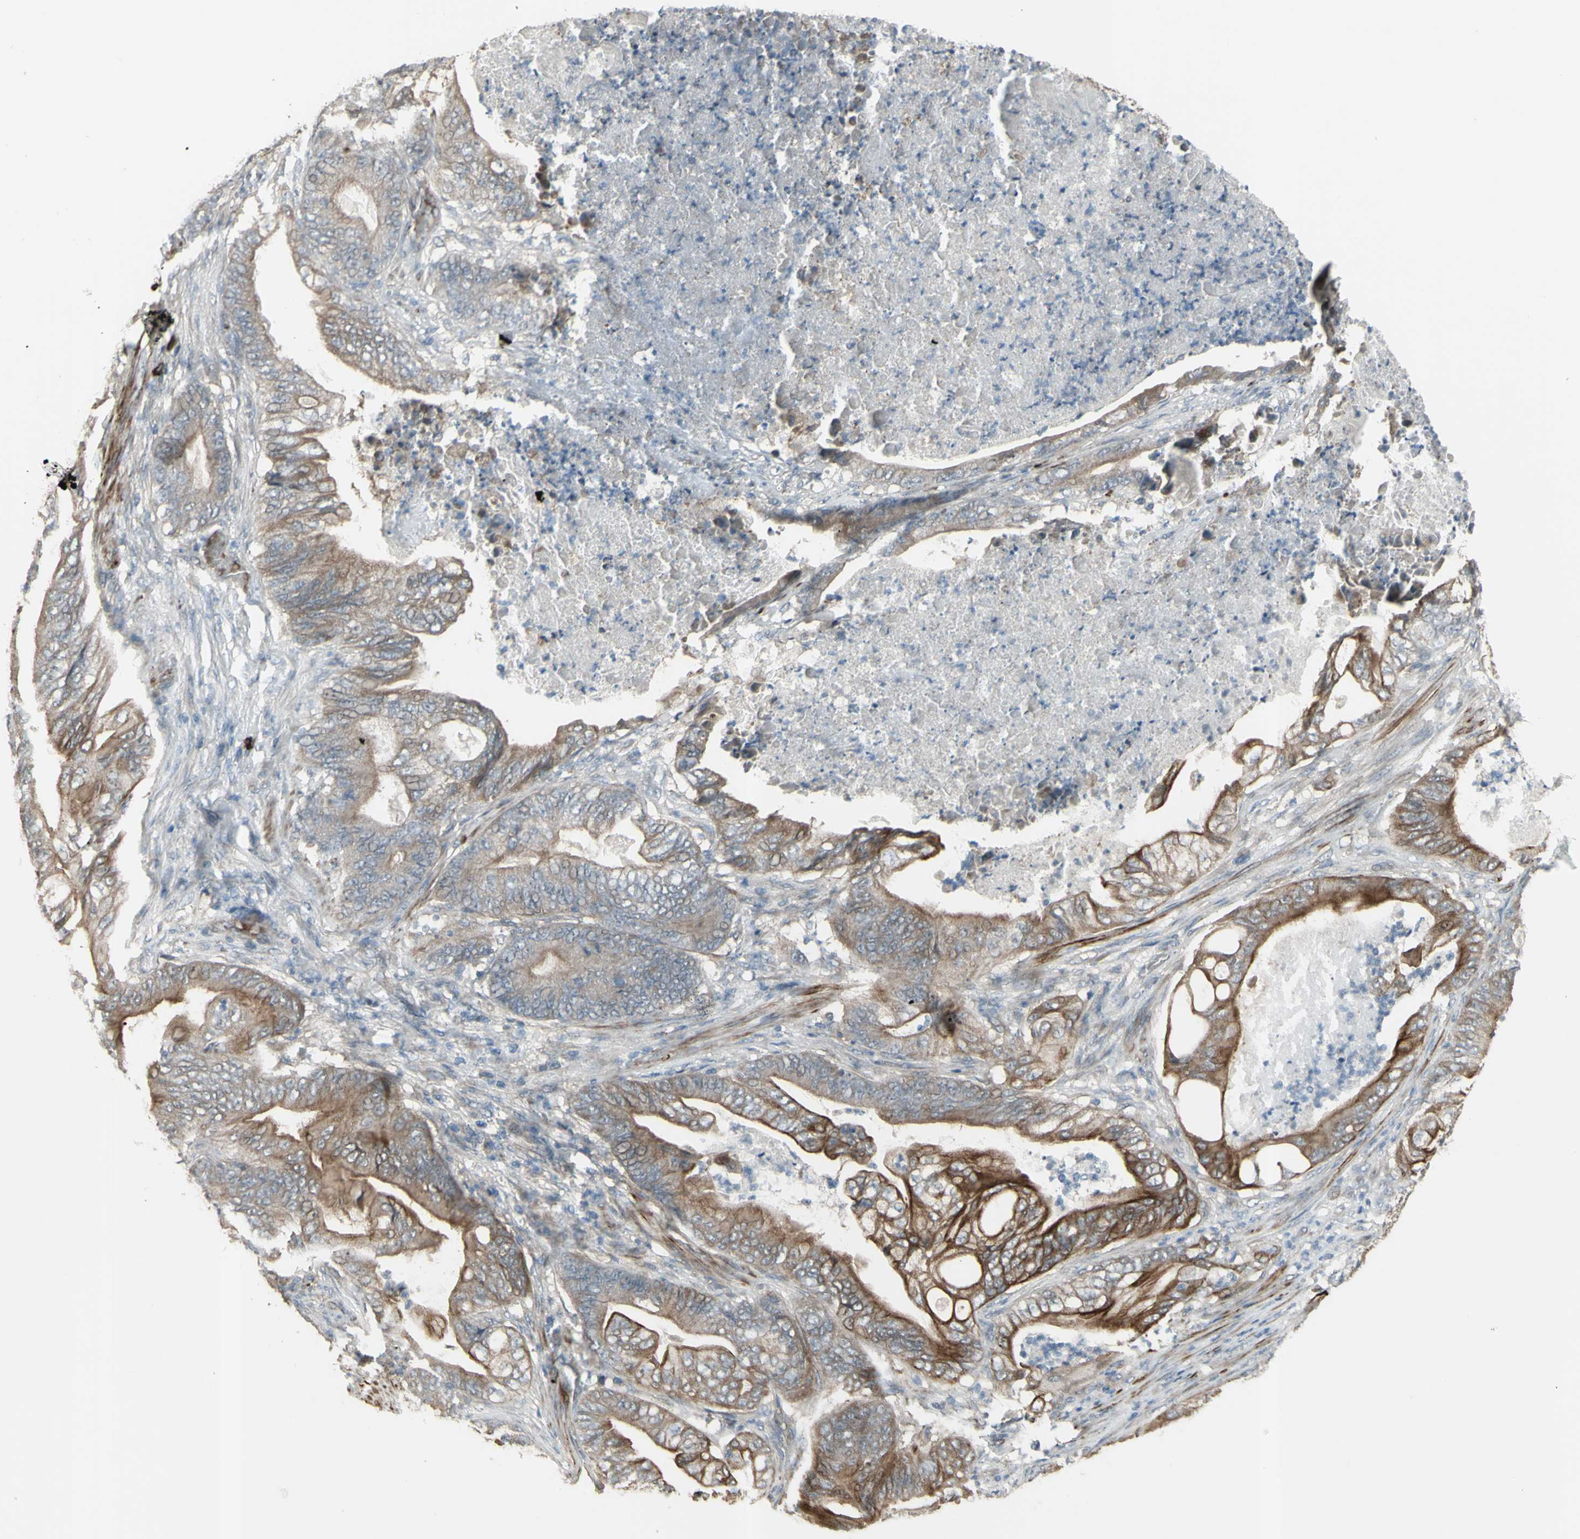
{"staining": {"intensity": "moderate", "quantity": ">75%", "location": "cytoplasmic/membranous"}, "tissue": "stomach cancer", "cell_type": "Tumor cells", "image_type": "cancer", "snomed": [{"axis": "morphology", "description": "Adenocarcinoma, NOS"}, {"axis": "topography", "description": "Stomach"}], "caption": "Immunohistochemical staining of human stomach cancer (adenocarcinoma) reveals moderate cytoplasmic/membranous protein staining in approximately >75% of tumor cells.", "gene": "GRAMD1B", "patient": {"sex": "female", "age": 73}}